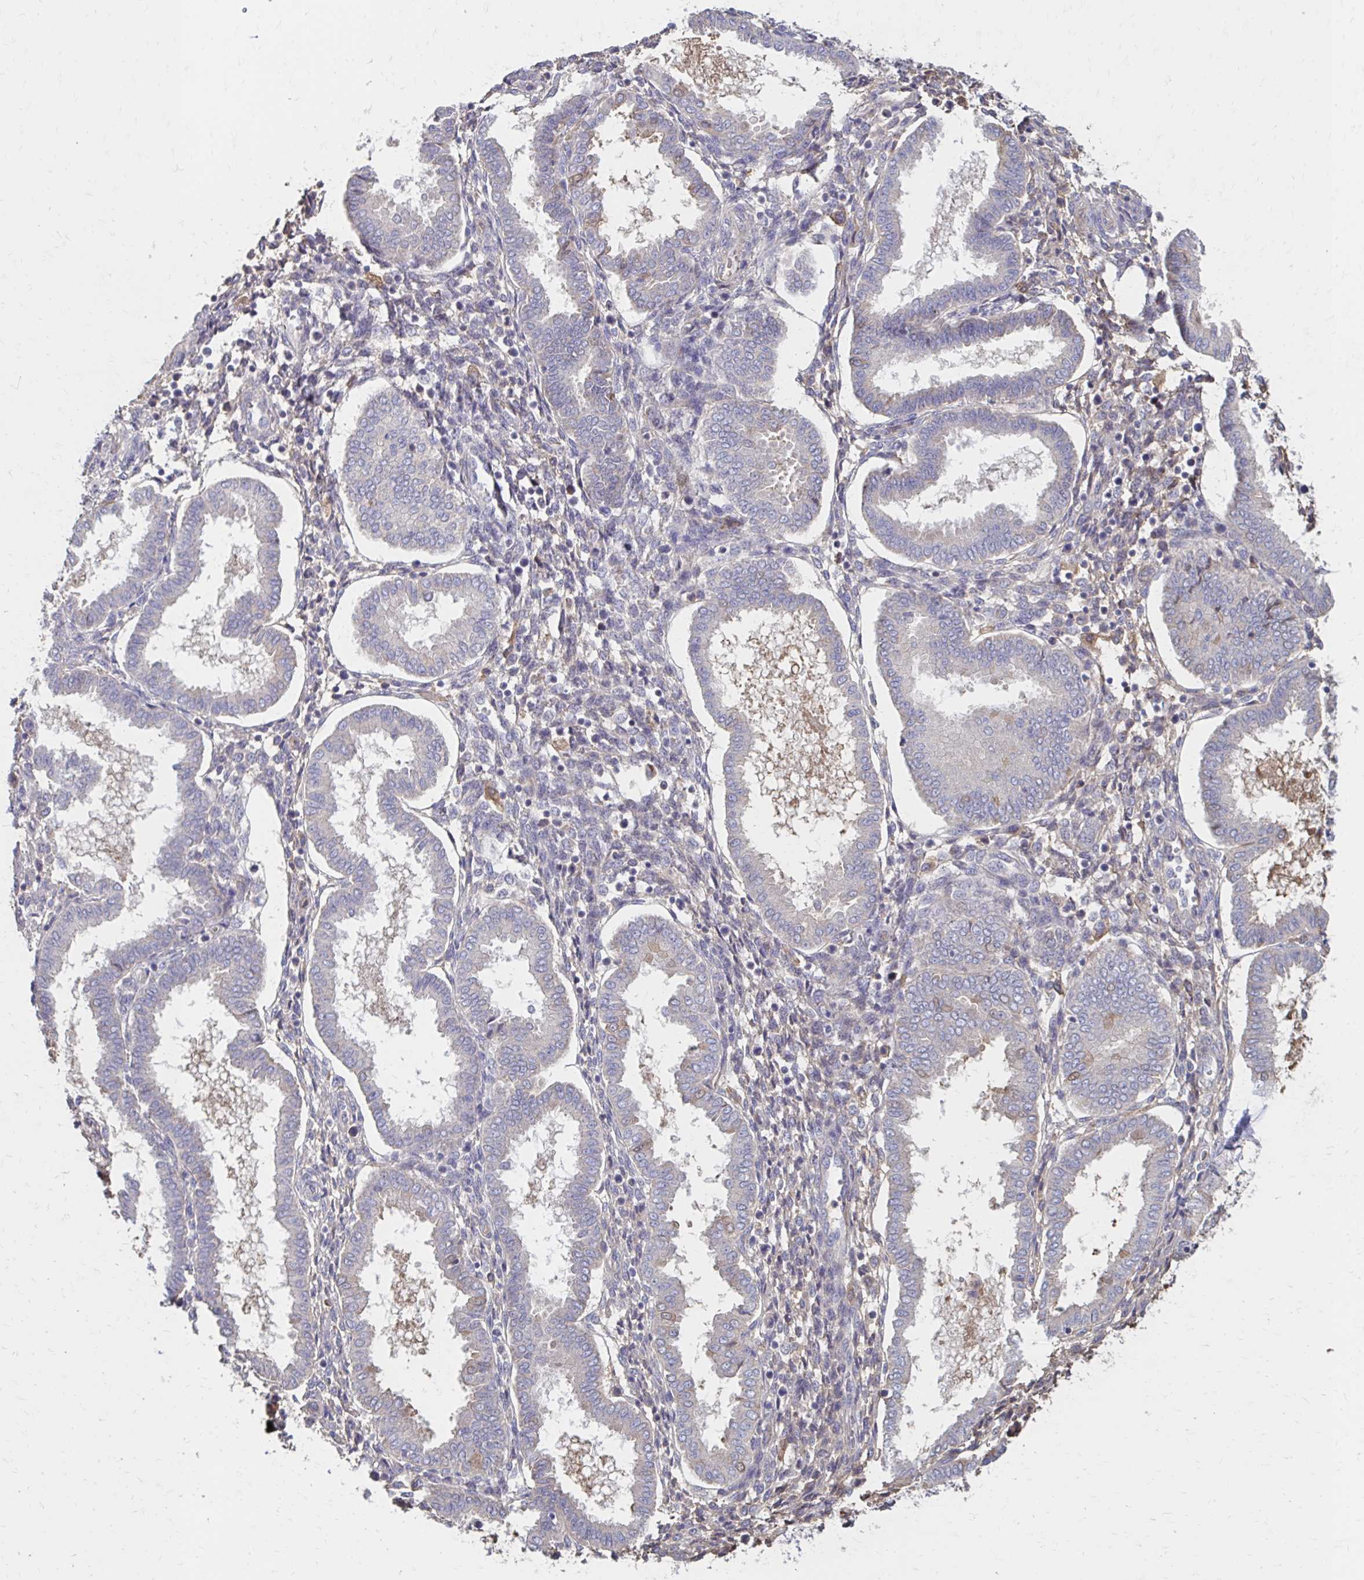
{"staining": {"intensity": "negative", "quantity": "none", "location": "none"}, "tissue": "endometrium", "cell_type": "Cells in endometrial stroma", "image_type": "normal", "snomed": [{"axis": "morphology", "description": "Normal tissue, NOS"}, {"axis": "topography", "description": "Endometrium"}], "caption": "Image shows no significant protein positivity in cells in endometrial stroma of normal endometrium.", "gene": "HMGCS2", "patient": {"sex": "female", "age": 24}}